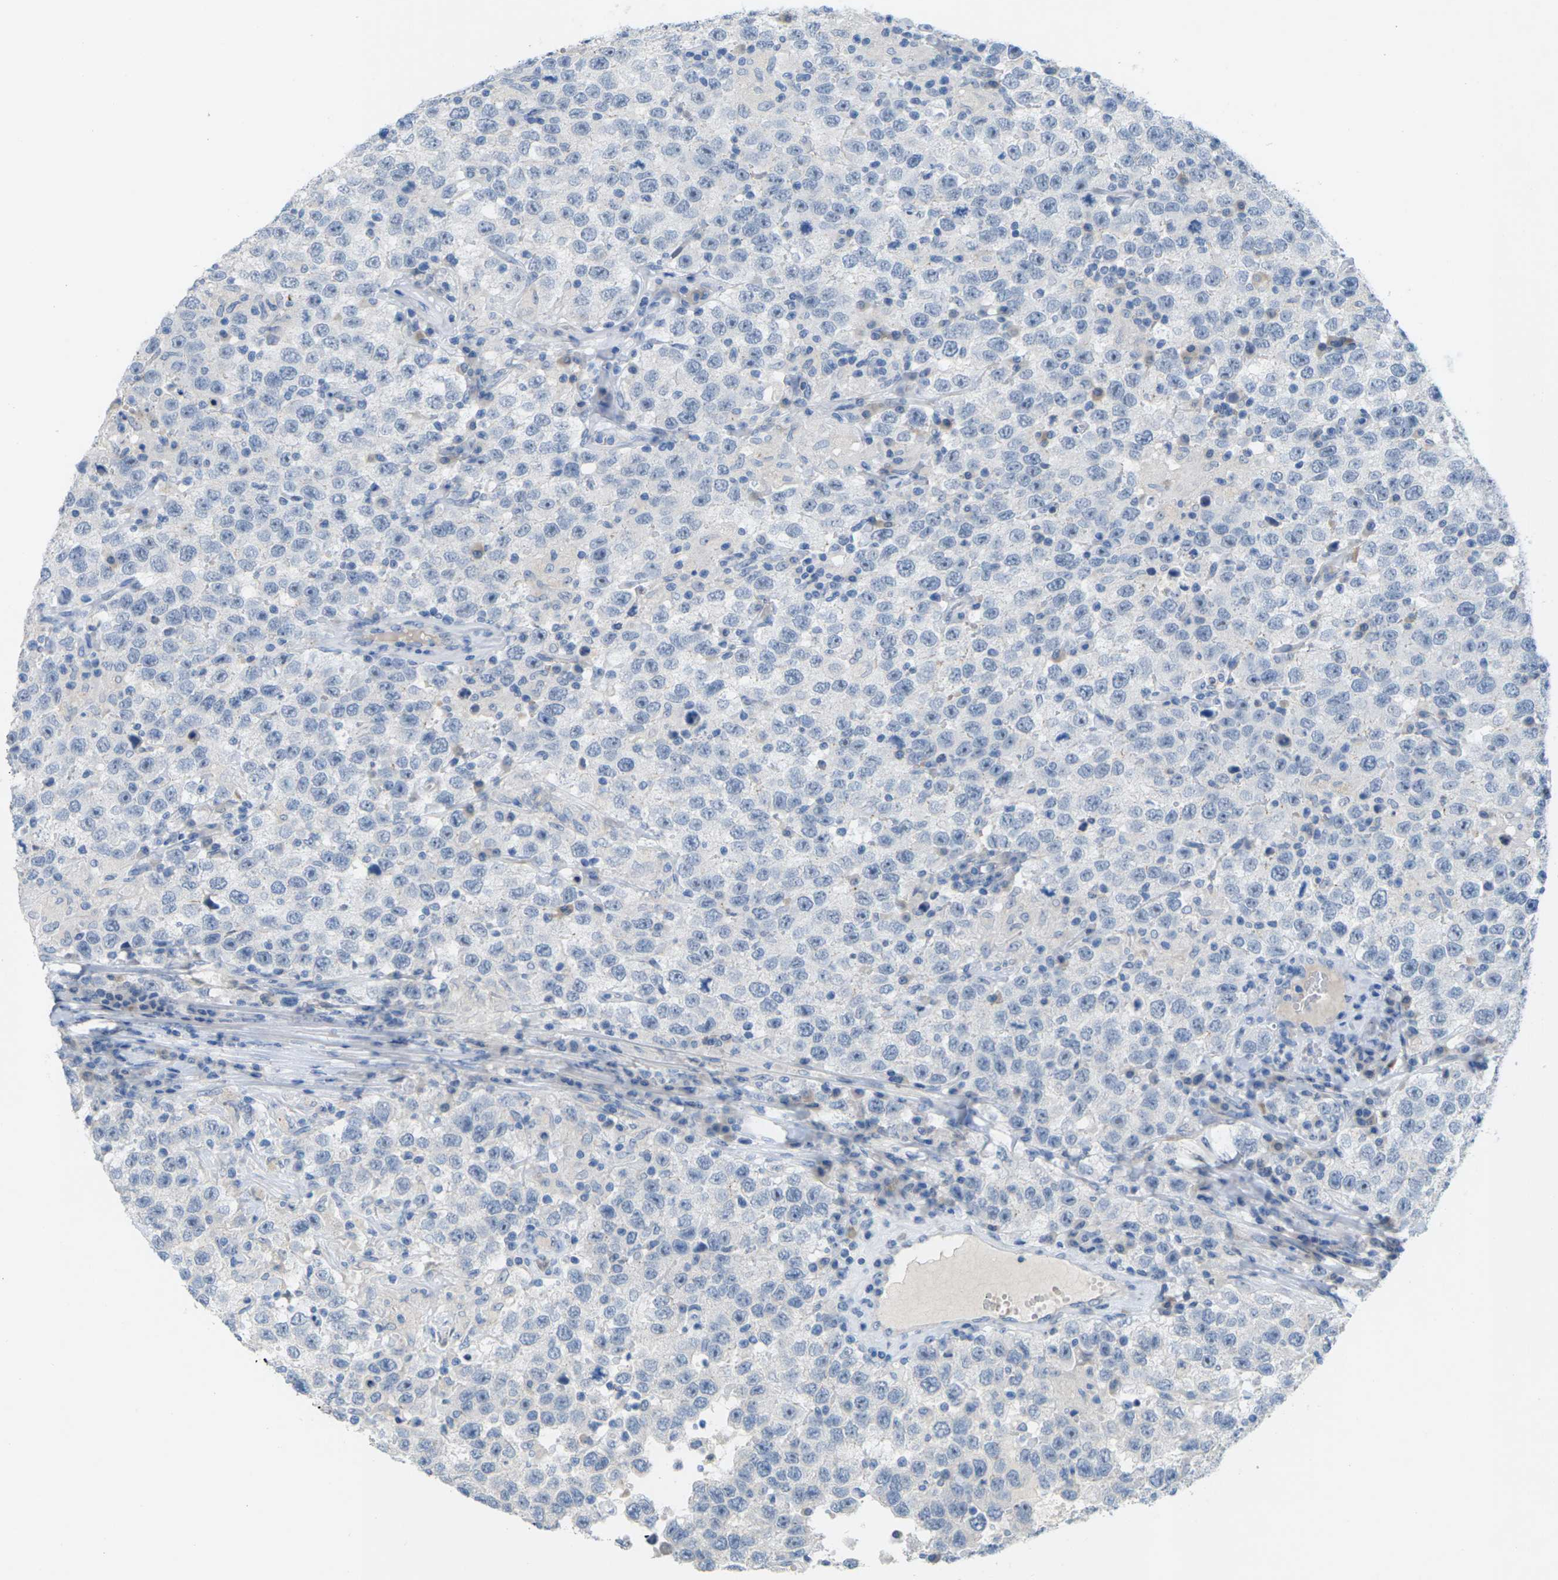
{"staining": {"intensity": "negative", "quantity": "none", "location": "none"}, "tissue": "testis cancer", "cell_type": "Tumor cells", "image_type": "cancer", "snomed": [{"axis": "morphology", "description": "Seminoma, NOS"}, {"axis": "topography", "description": "Testis"}], "caption": "Immunohistochemistry of testis seminoma shows no expression in tumor cells. (Brightfield microscopy of DAB (3,3'-diaminobenzidine) immunohistochemistry (IHC) at high magnification).", "gene": "CLDN3", "patient": {"sex": "male", "age": 41}}